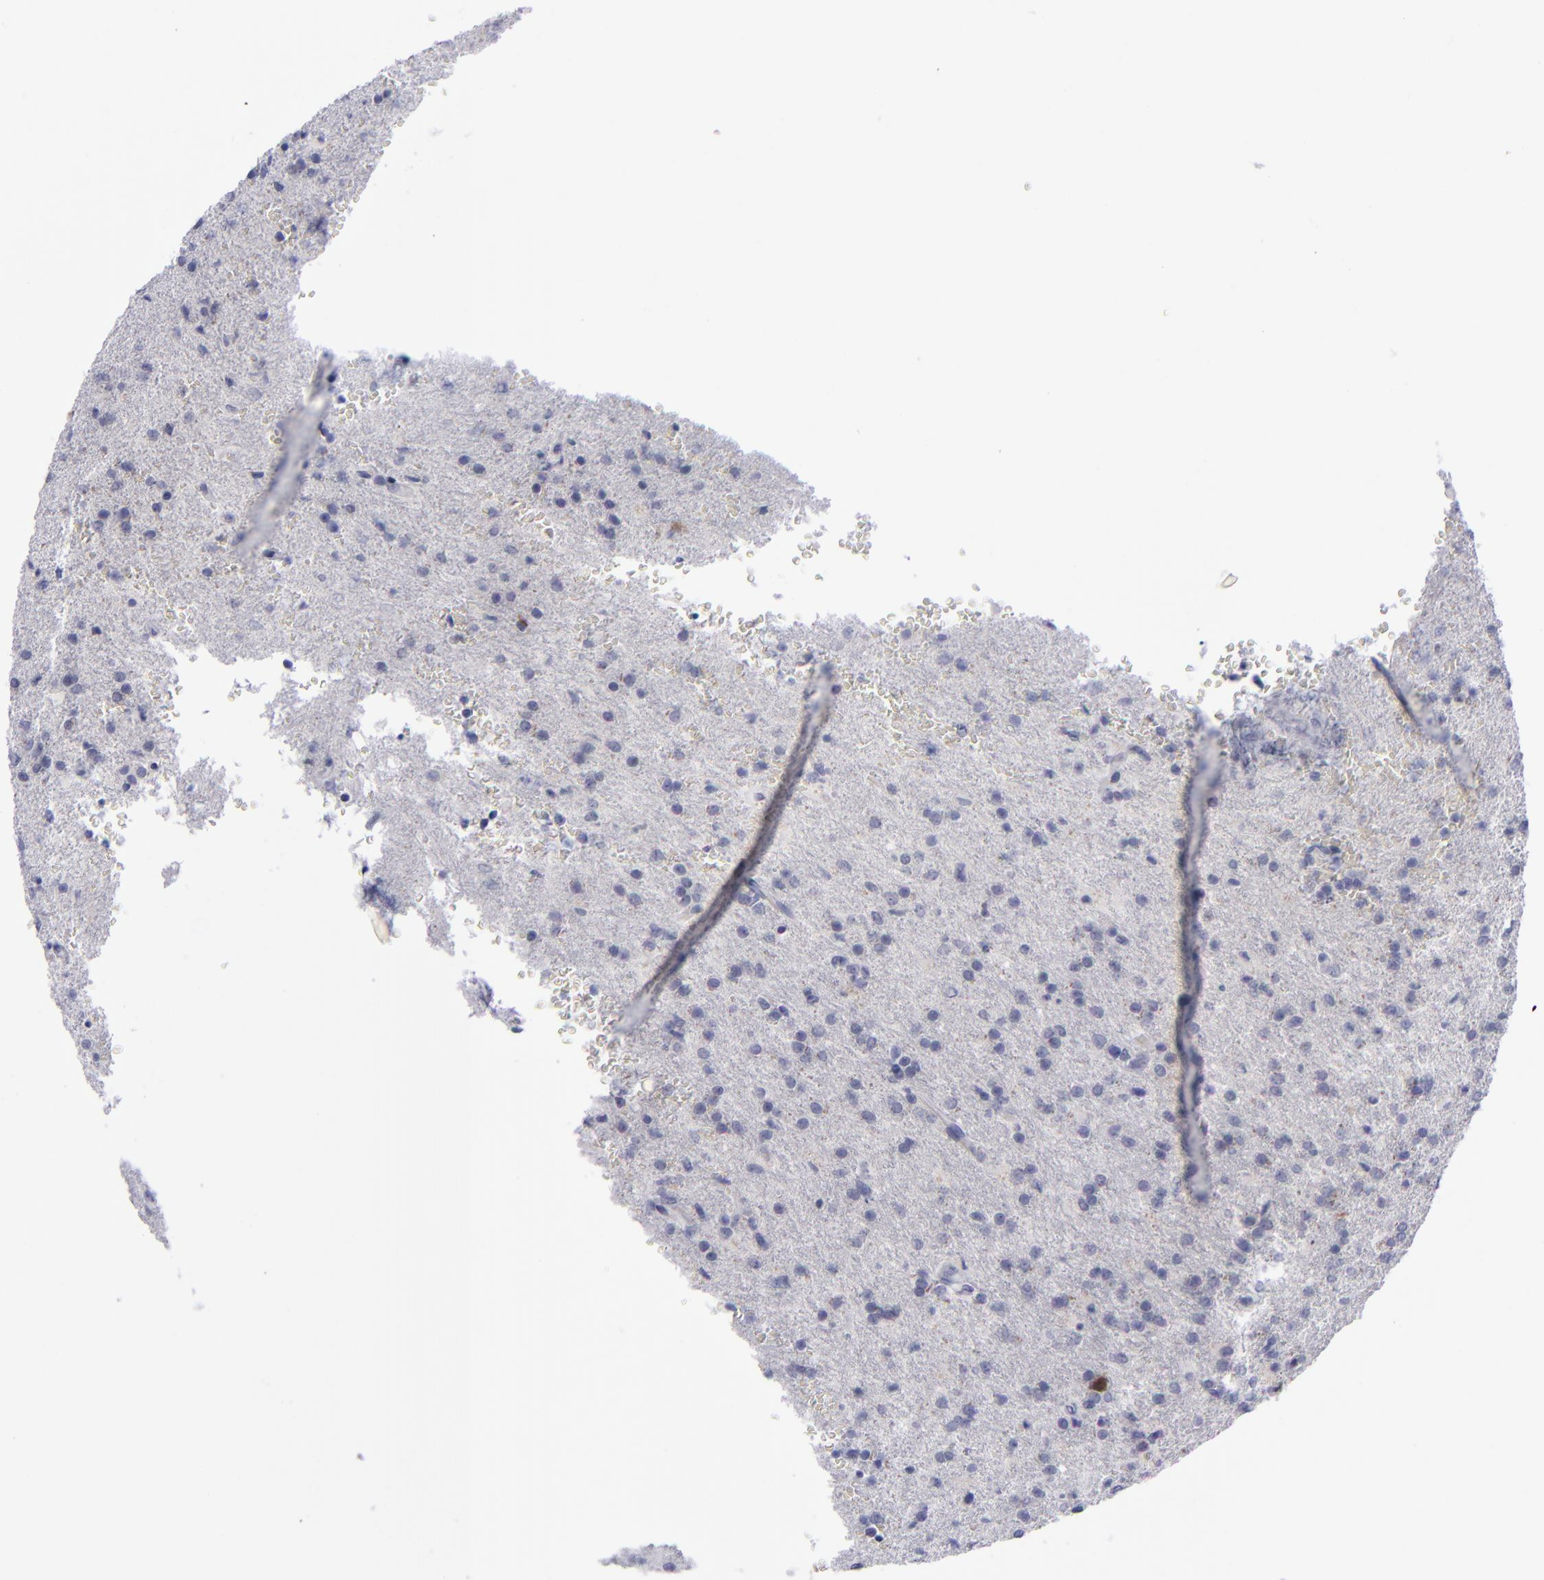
{"staining": {"intensity": "moderate", "quantity": "<25%", "location": "nuclear"}, "tissue": "glioma", "cell_type": "Tumor cells", "image_type": "cancer", "snomed": [{"axis": "morphology", "description": "Glioma, malignant, High grade"}, {"axis": "topography", "description": "Brain"}], "caption": "Immunohistochemistry (IHC) of glioma reveals low levels of moderate nuclear positivity in approximately <25% of tumor cells.", "gene": "AURKA", "patient": {"sex": "male", "age": 68}}